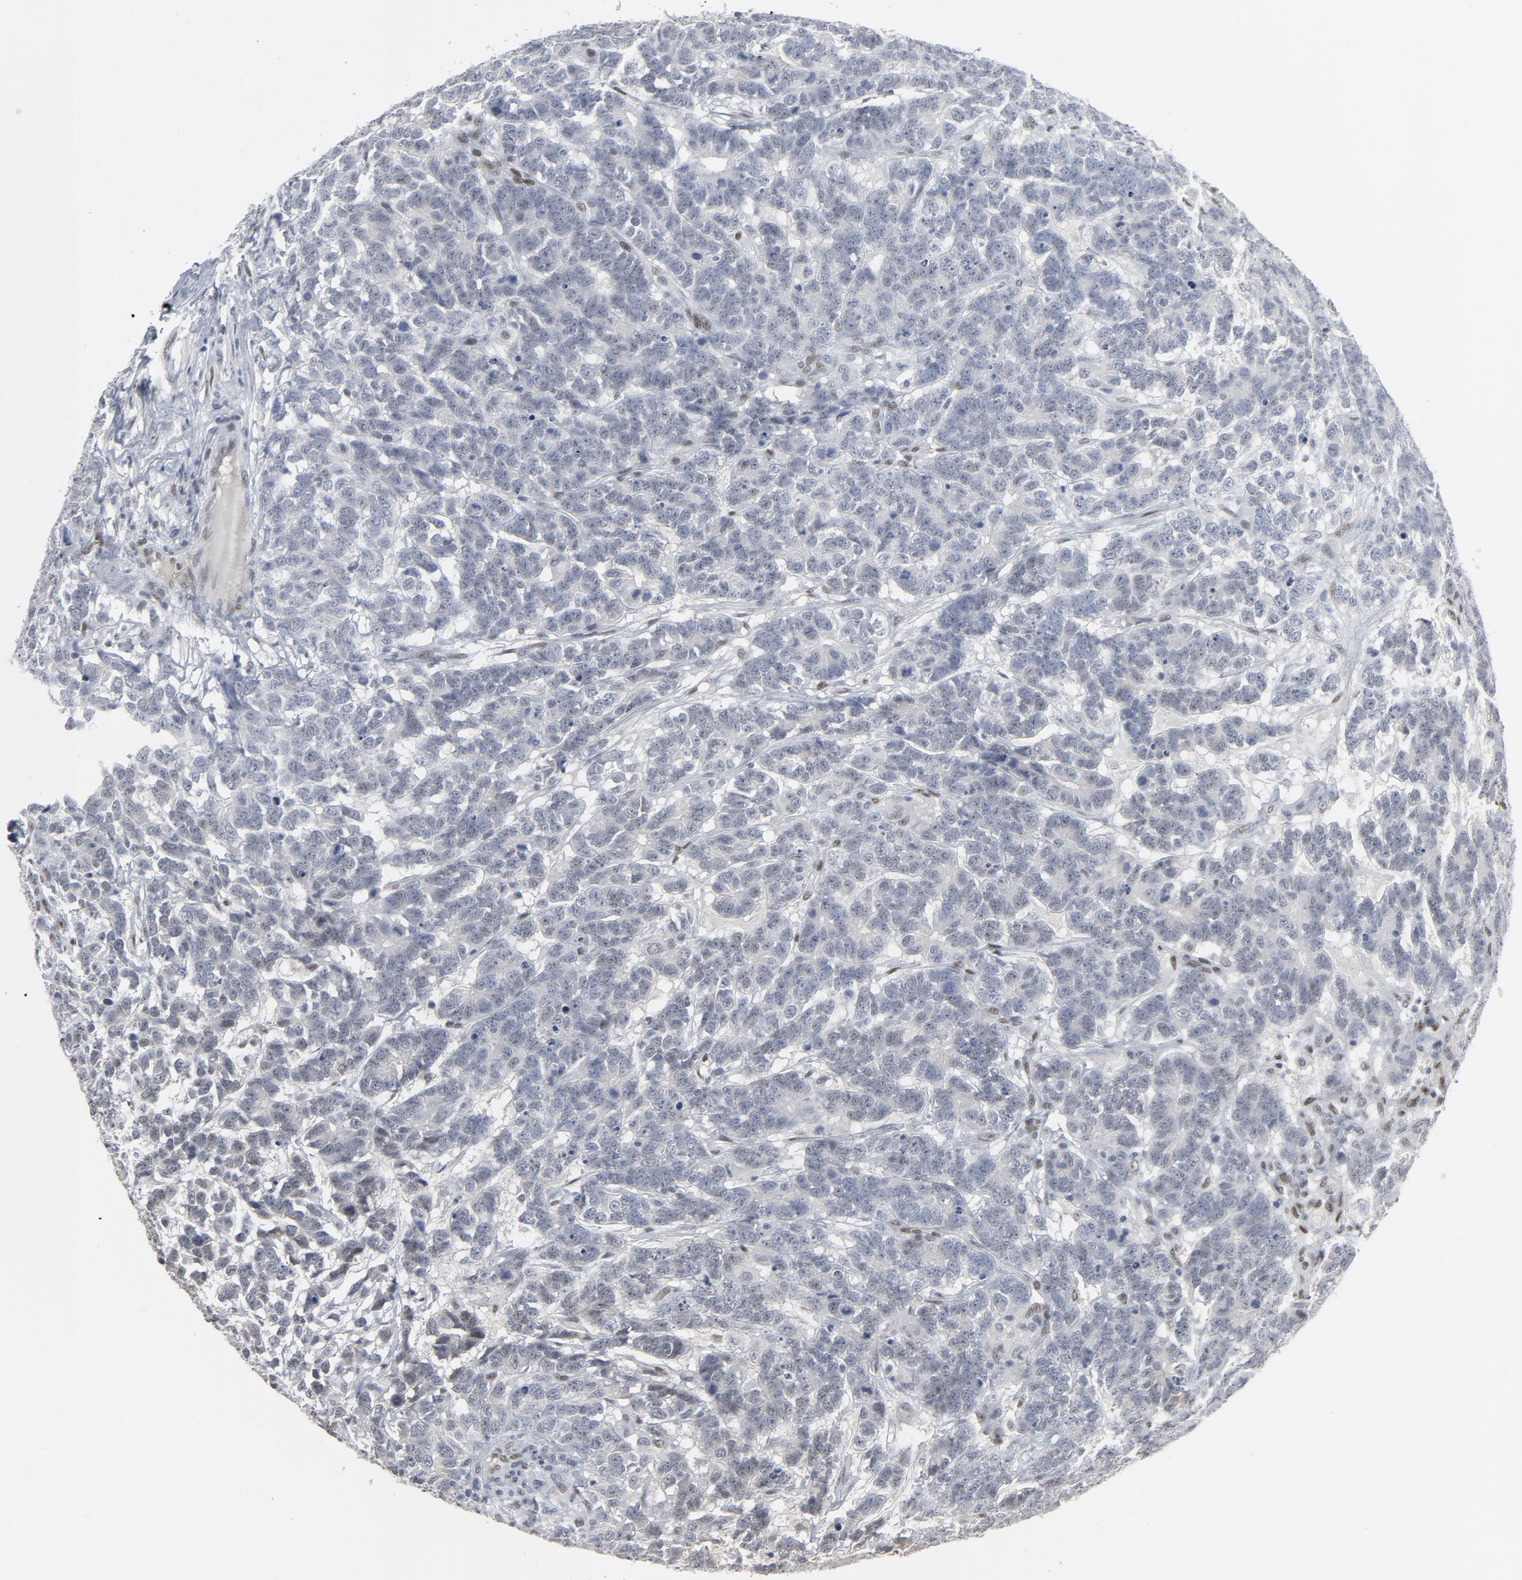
{"staining": {"intensity": "negative", "quantity": "none", "location": "none"}, "tissue": "testis cancer", "cell_type": "Tumor cells", "image_type": "cancer", "snomed": [{"axis": "morphology", "description": "Carcinoma, Embryonal, NOS"}, {"axis": "topography", "description": "Testis"}], "caption": "Immunohistochemistry micrograph of neoplastic tissue: testis cancer stained with DAB (3,3'-diaminobenzidine) exhibits no significant protein staining in tumor cells.", "gene": "ATF7", "patient": {"sex": "male", "age": 26}}